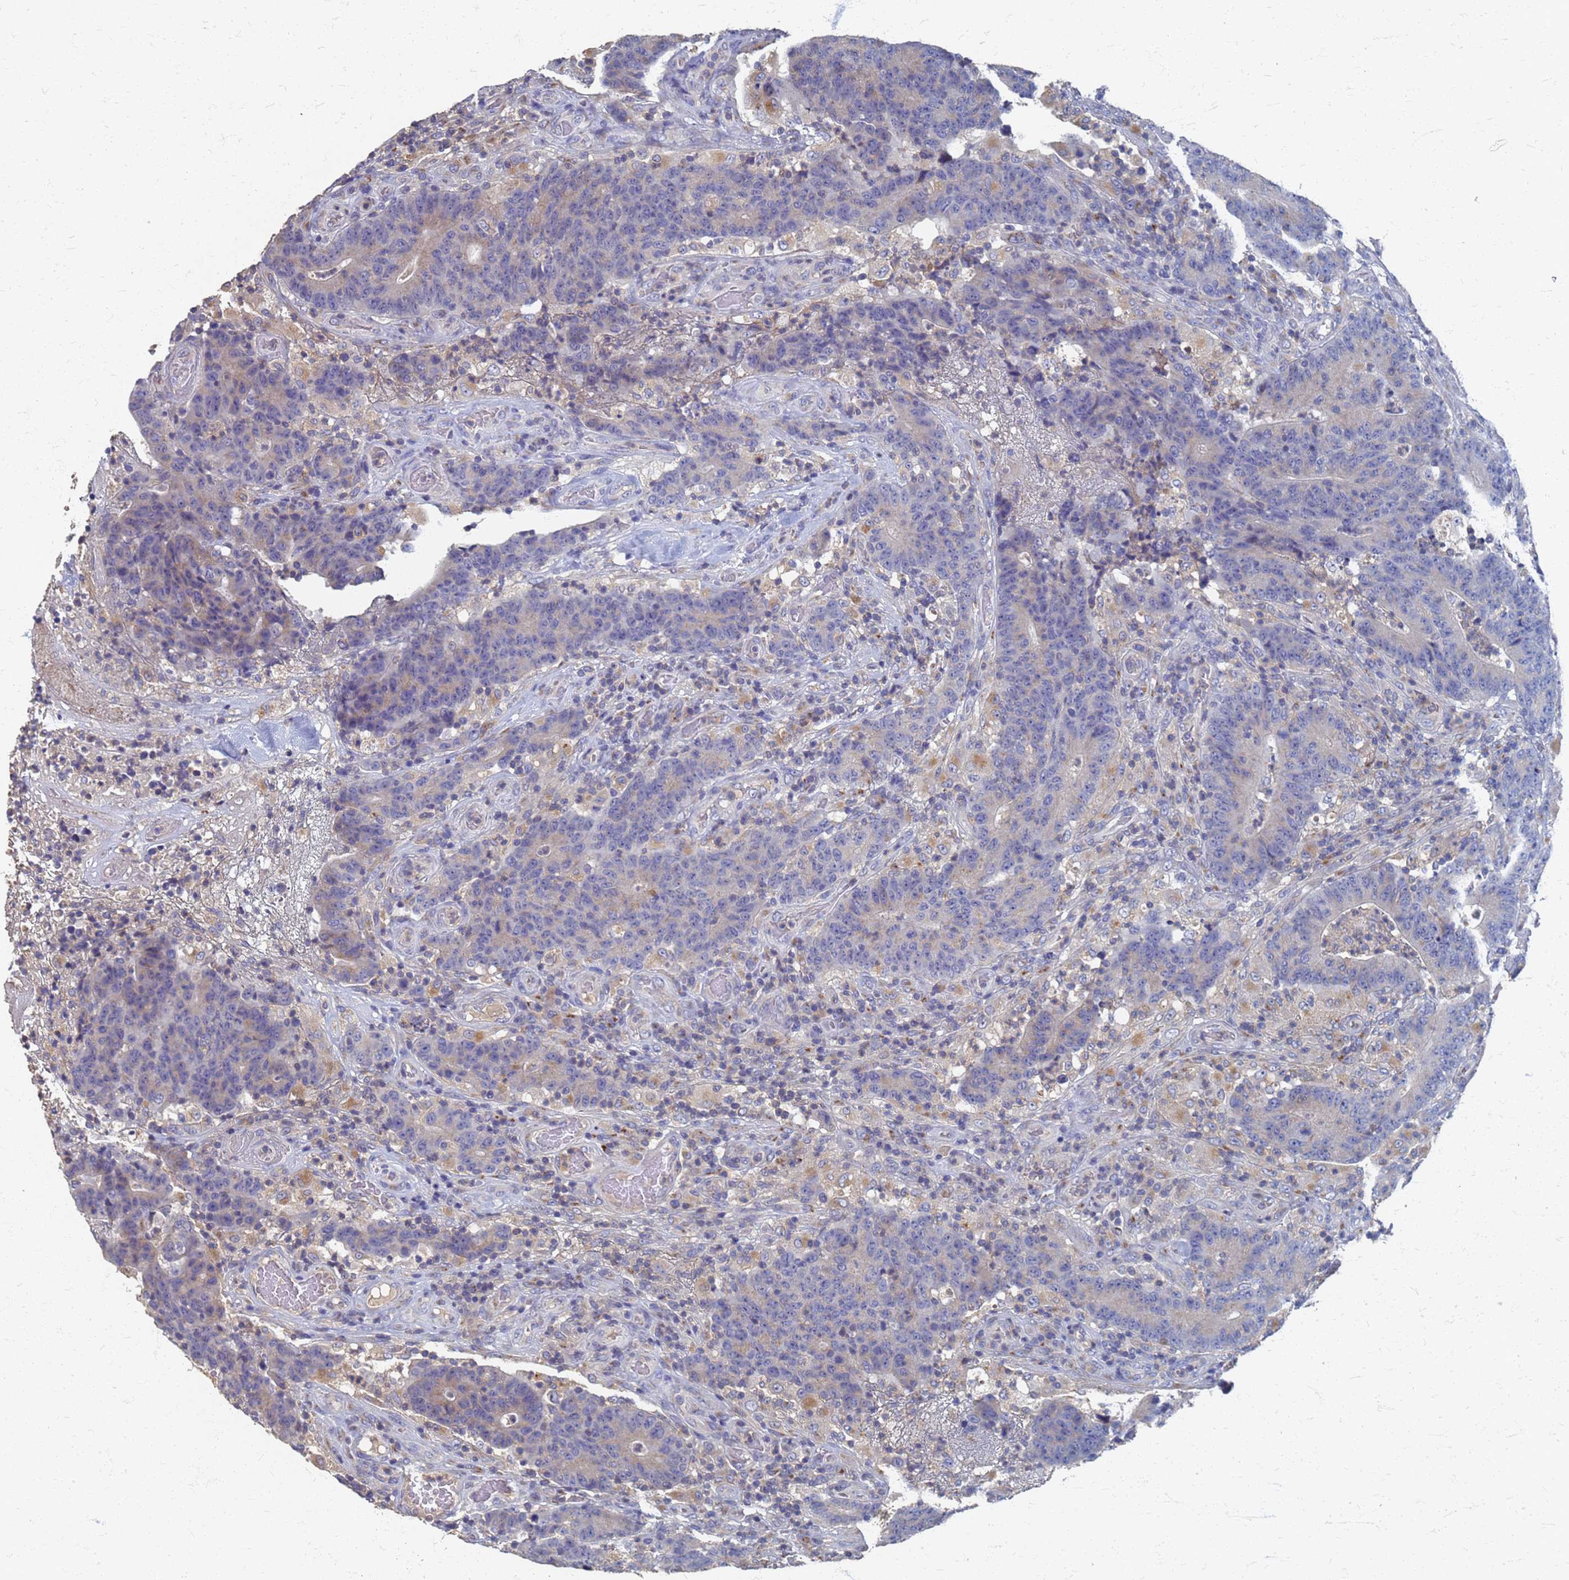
{"staining": {"intensity": "weak", "quantity": "<25%", "location": "cytoplasmic/membranous"}, "tissue": "colorectal cancer", "cell_type": "Tumor cells", "image_type": "cancer", "snomed": [{"axis": "morphology", "description": "Normal tissue, NOS"}, {"axis": "morphology", "description": "Adenocarcinoma, NOS"}, {"axis": "topography", "description": "Colon"}], "caption": "Protein analysis of colorectal cancer exhibits no significant expression in tumor cells.", "gene": "KRCC1", "patient": {"sex": "female", "age": 75}}